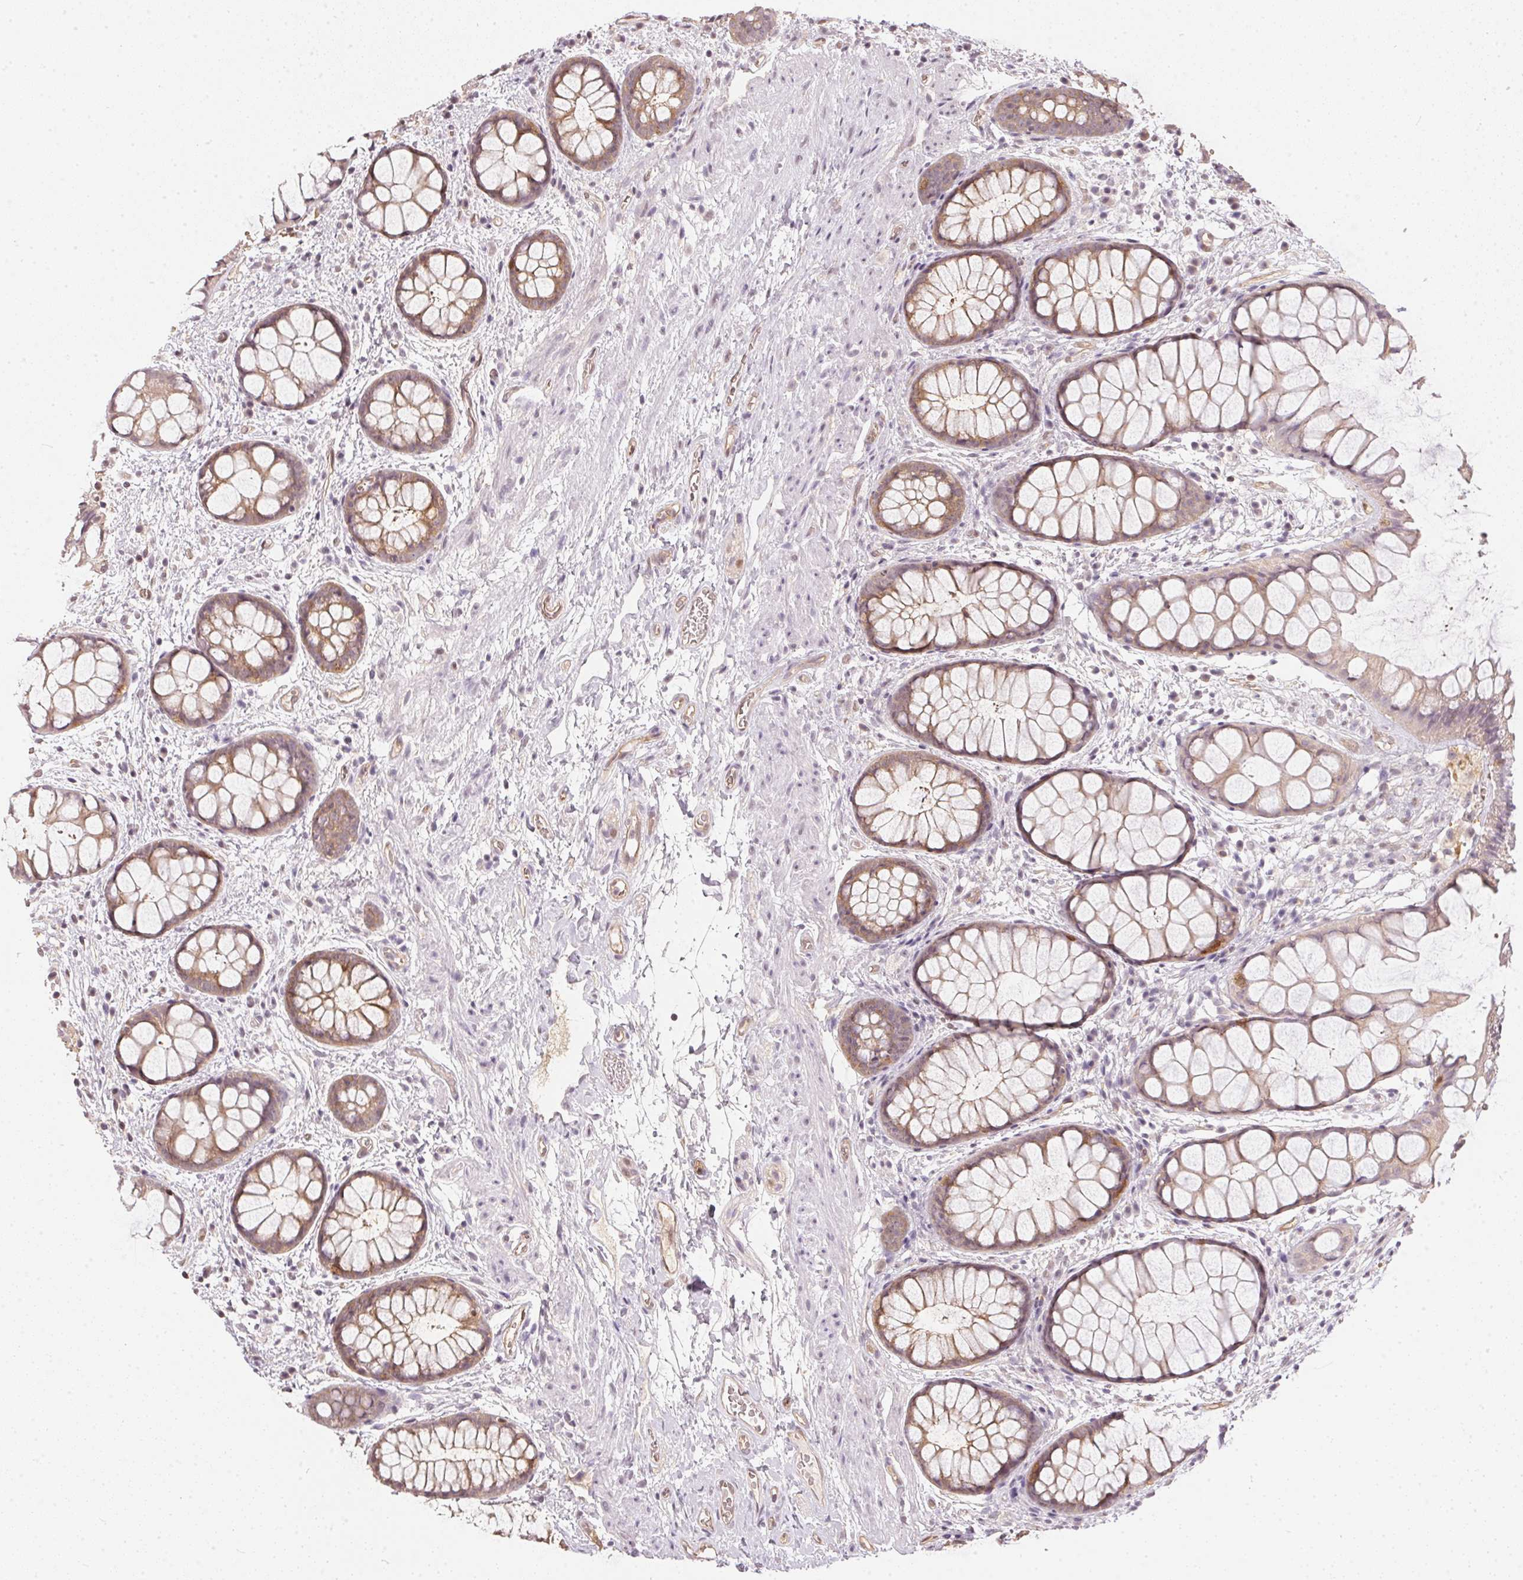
{"staining": {"intensity": "weak", "quantity": ">75%", "location": "cytoplasmic/membranous"}, "tissue": "rectum", "cell_type": "Glandular cells", "image_type": "normal", "snomed": [{"axis": "morphology", "description": "Normal tissue, NOS"}, {"axis": "topography", "description": "Rectum"}], "caption": "Benign rectum was stained to show a protein in brown. There is low levels of weak cytoplasmic/membranous expression in approximately >75% of glandular cells. (DAB = brown stain, brightfield microscopy at high magnification).", "gene": "BLMH", "patient": {"sex": "female", "age": 62}}